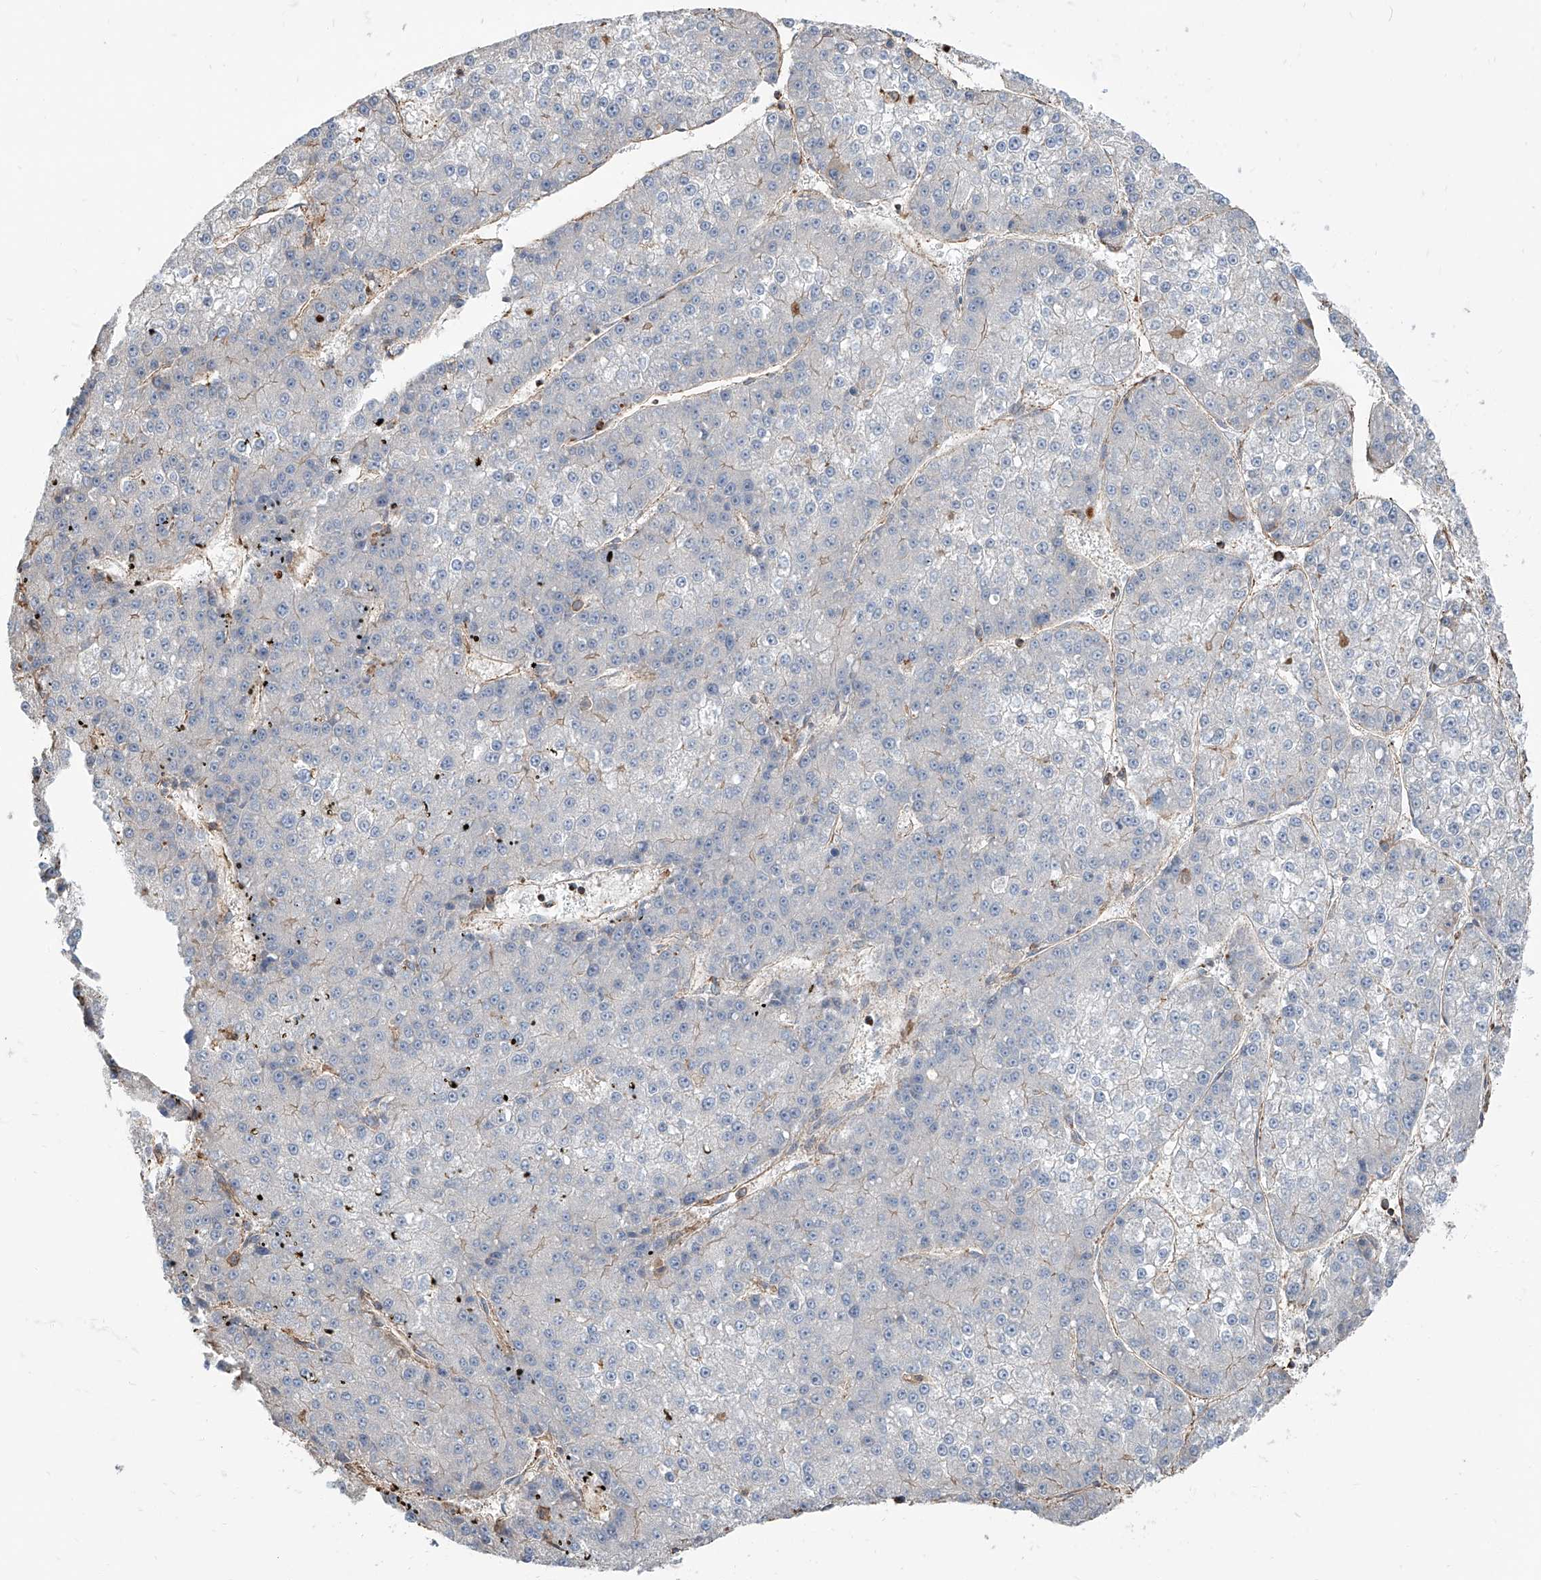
{"staining": {"intensity": "negative", "quantity": "none", "location": "none"}, "tissue": "liver cancer", "cell_type": "Tumor cells", "image_type": "cancer", "snomed": [{"axis": "morphology", "description": "Carcinoma, Hepatocellular, NOS"}, {"axis": "topography", "description": "Liver"}], "caption": "A high-resolution histopathology image shows immunohistochemistry (IHC) staining of liver cancer (hepatocellular carcinoma), which reveals no significant staining in tumor cells. (DAB IHC visualized using brightfield microscopy, high magnification).", "gene": "PIEZO2", "patient": {"sex": "female", "age": 73}}